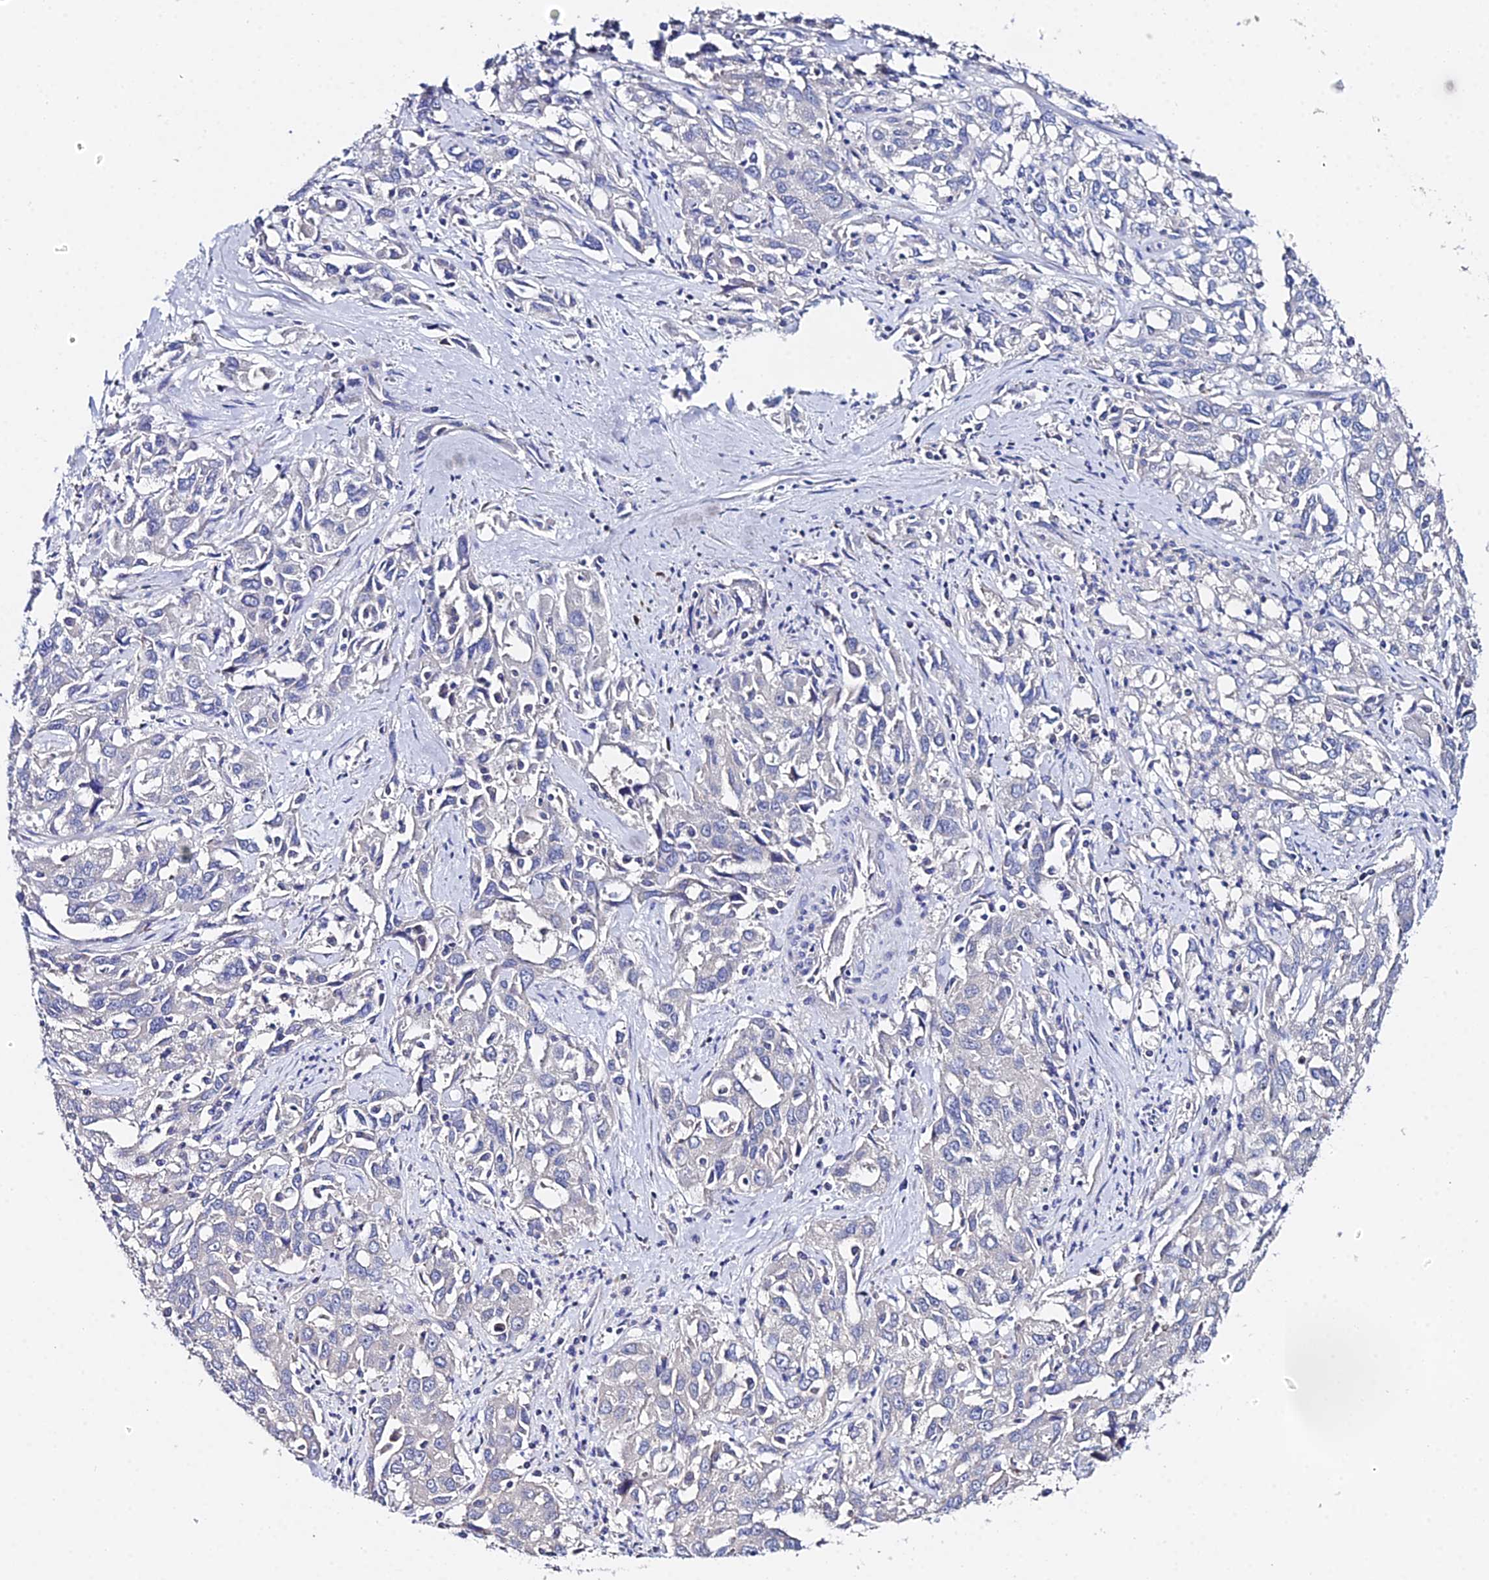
{"staining": {"intensity": "negative", "quantity": "none", "location": "none"}, "tissue": "liver cancer", "cell_type": "Tumor cells", "image_type": "cancer", "snomed": [{"axis": "morphology", "description": "Carcinoma, Hepatocellular, NOS"}, {"axis": "topography", "description": "Liver"}], "caption": "Image shows no protein positivity in tumor cells of hepatocellular carcinoma (liver) tissue.", "gene": "UBE2L3", "patient": {"sex": "male", "age": 63}}